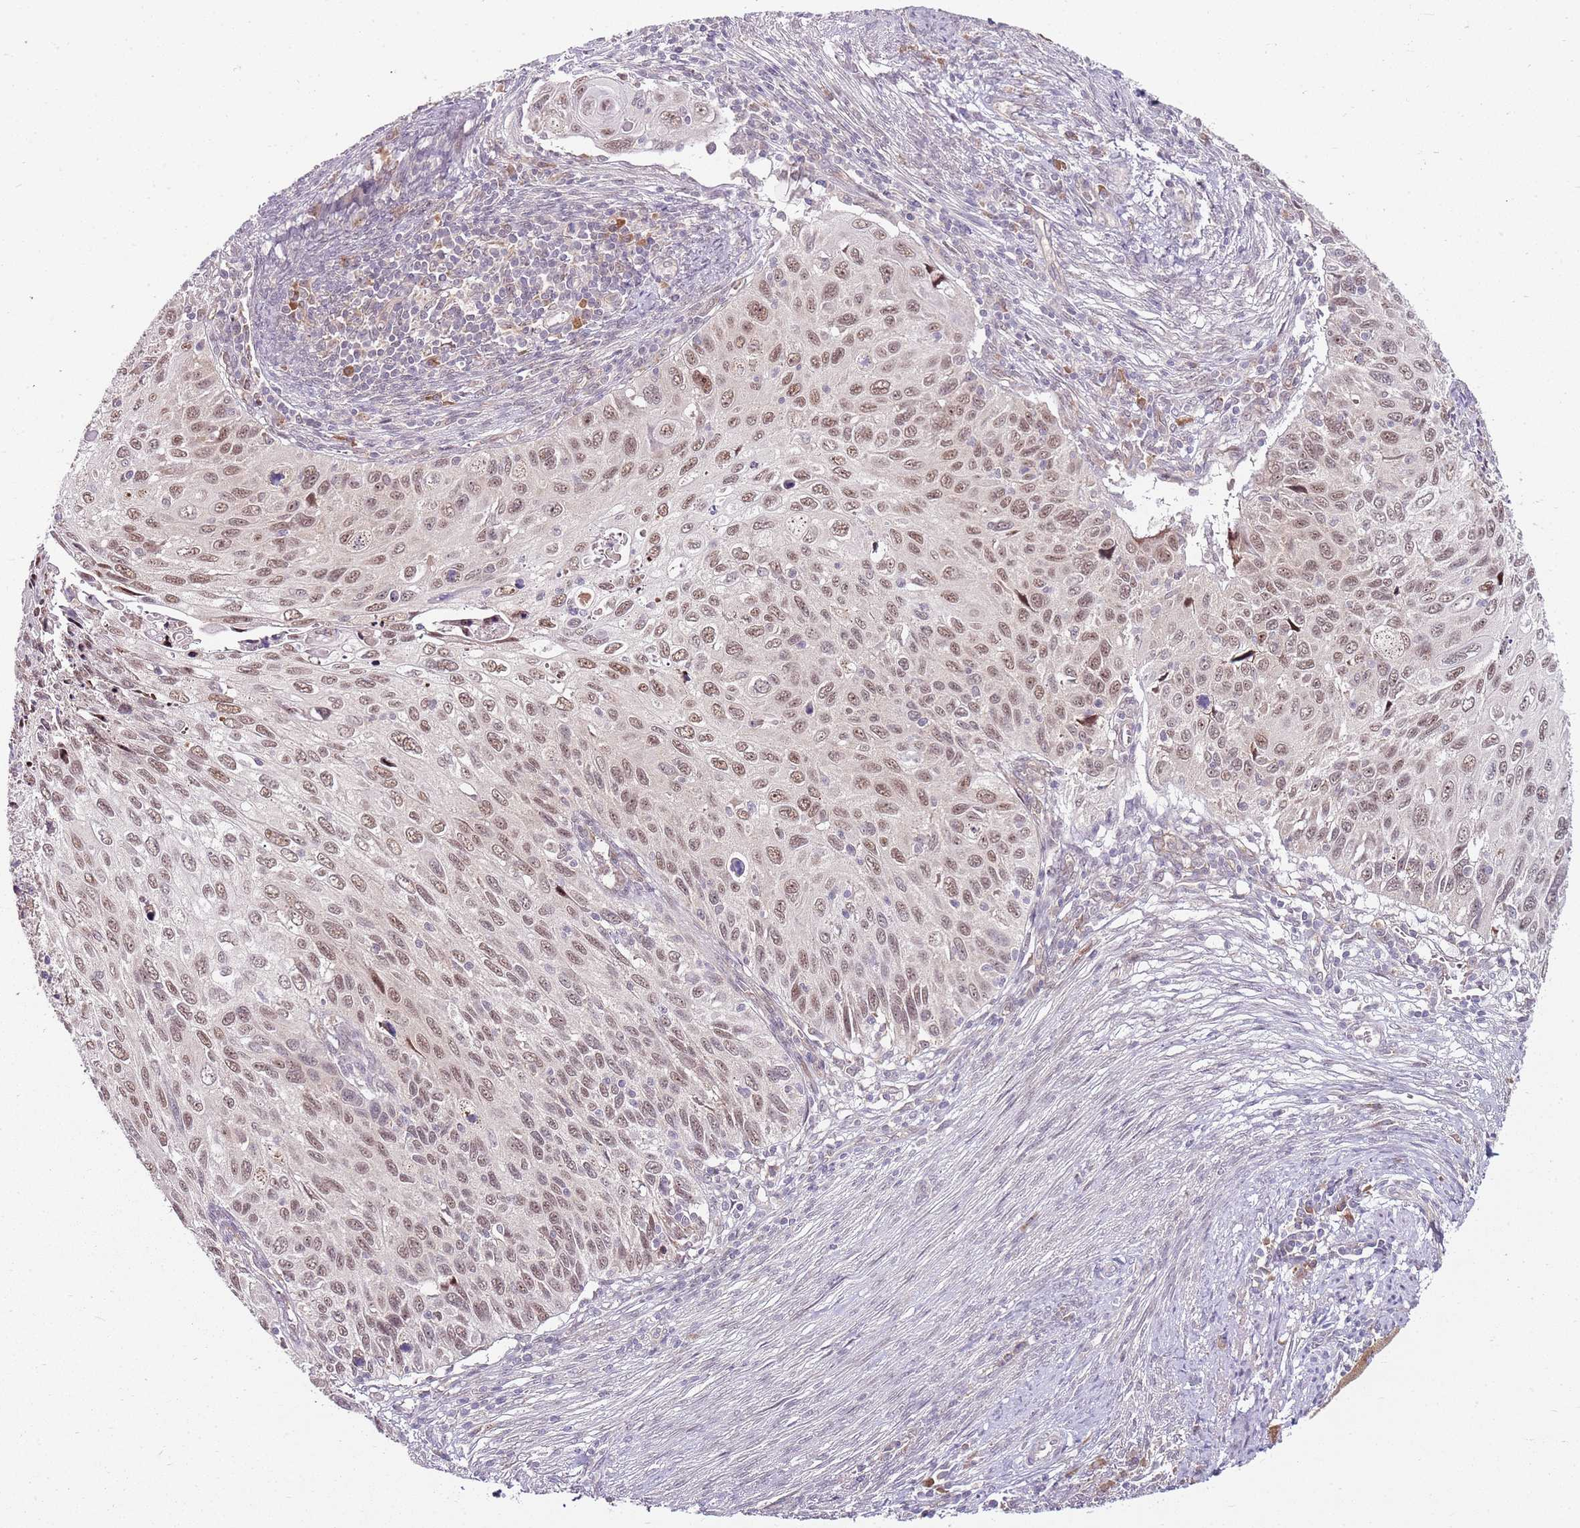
{"staining": {"intensity": "moderate", "quantity": ">75%", "location": "nuclear"}, "tissue": "cervical cancer", "cell_type": "Tumor cells", "image_type": "cancer", "snomed": [{"axis": "morphology", "description": "Squamous cell carcinoma, NOS"}, {"axis": "topography", "description": "Cervix"}], "caption": "Tumor cells demonstrate moderate nuclear positivity in about >75% of cells in cervical cancer (squamous cell carcinoma).", "gene": "FBXL22", "patient": {"sex": "female", "age": 70}}